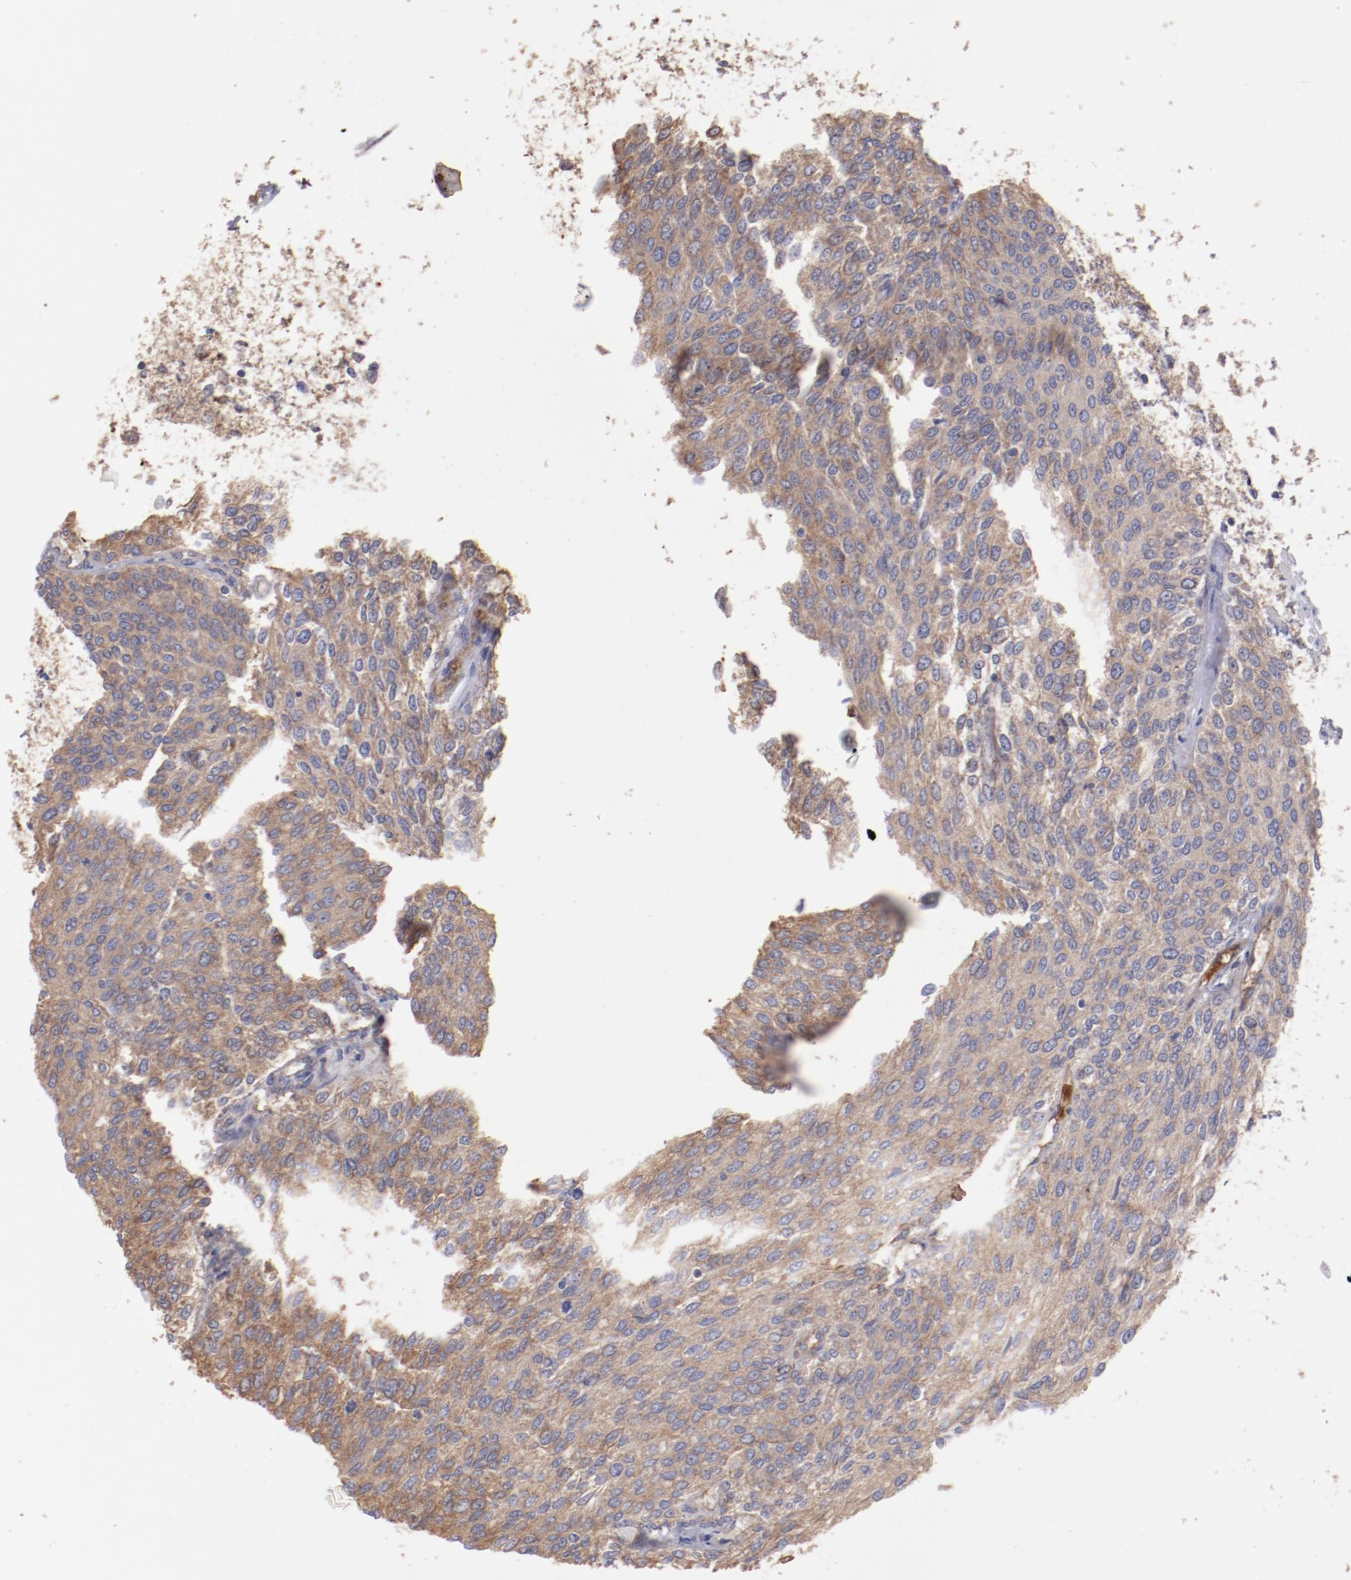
{"staining": {"intensity": "weak", "quantity": ">75%", "location": "cytoplasmic/membranous"}, "tissue": "urothelial cancer", "cell_type": "Tumor cells", "image_type": "cancer", "snomed": [{"axis": "morphology", "description": "Urothelial carcinoma, Low grade"}, {"axis": "topography", "description": "Urinary bladder"}], "caption": "Urothelial carcinoma (low-grade) stained for a protein (brown) shows weak cytoplasmic/membranous positive positivity in approximately >75% of tumor cells.", "gene": "NFKBIE", "patient": {"sex": "female", "age": 73}}